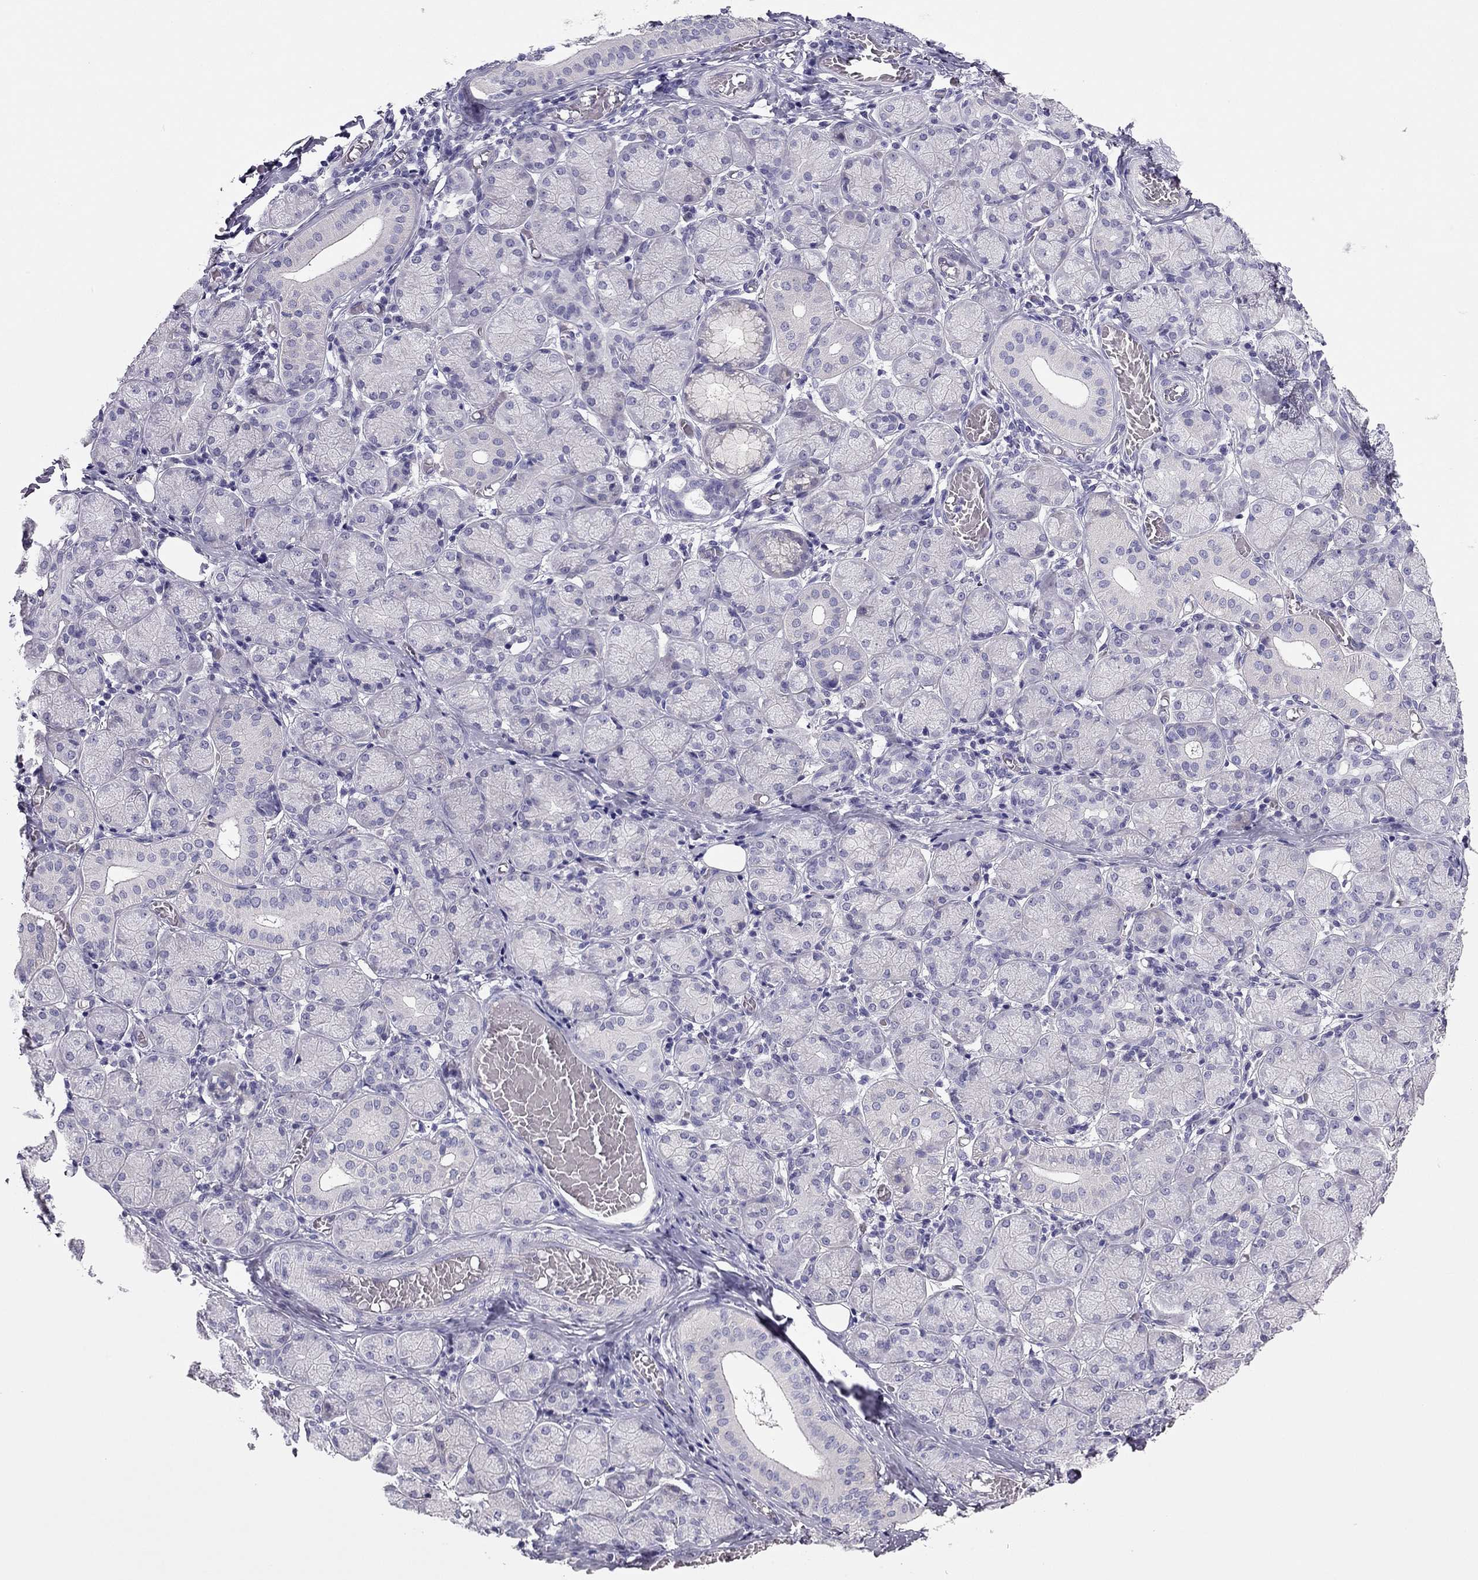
{"staining": {"intensity": "negative", "quantity": "none", "location": "none"}, "tissue": "salivary gland", "cell_type": "Glandular cells", "image_type": "normal", "snomed": [{"axis": "morphology", "description": "Normal tissue, NOS"}, {"axis": "topography", "description": "Salivary gland"}, {"axis": "topography", "description": "Peripheral nerve tissue"}], "caption": "The IHC histopathology image has no significant staining in glandular cells of salivary gland.", "gene": "PDE6A", "patient": {"sex": "female", "age": 24}}